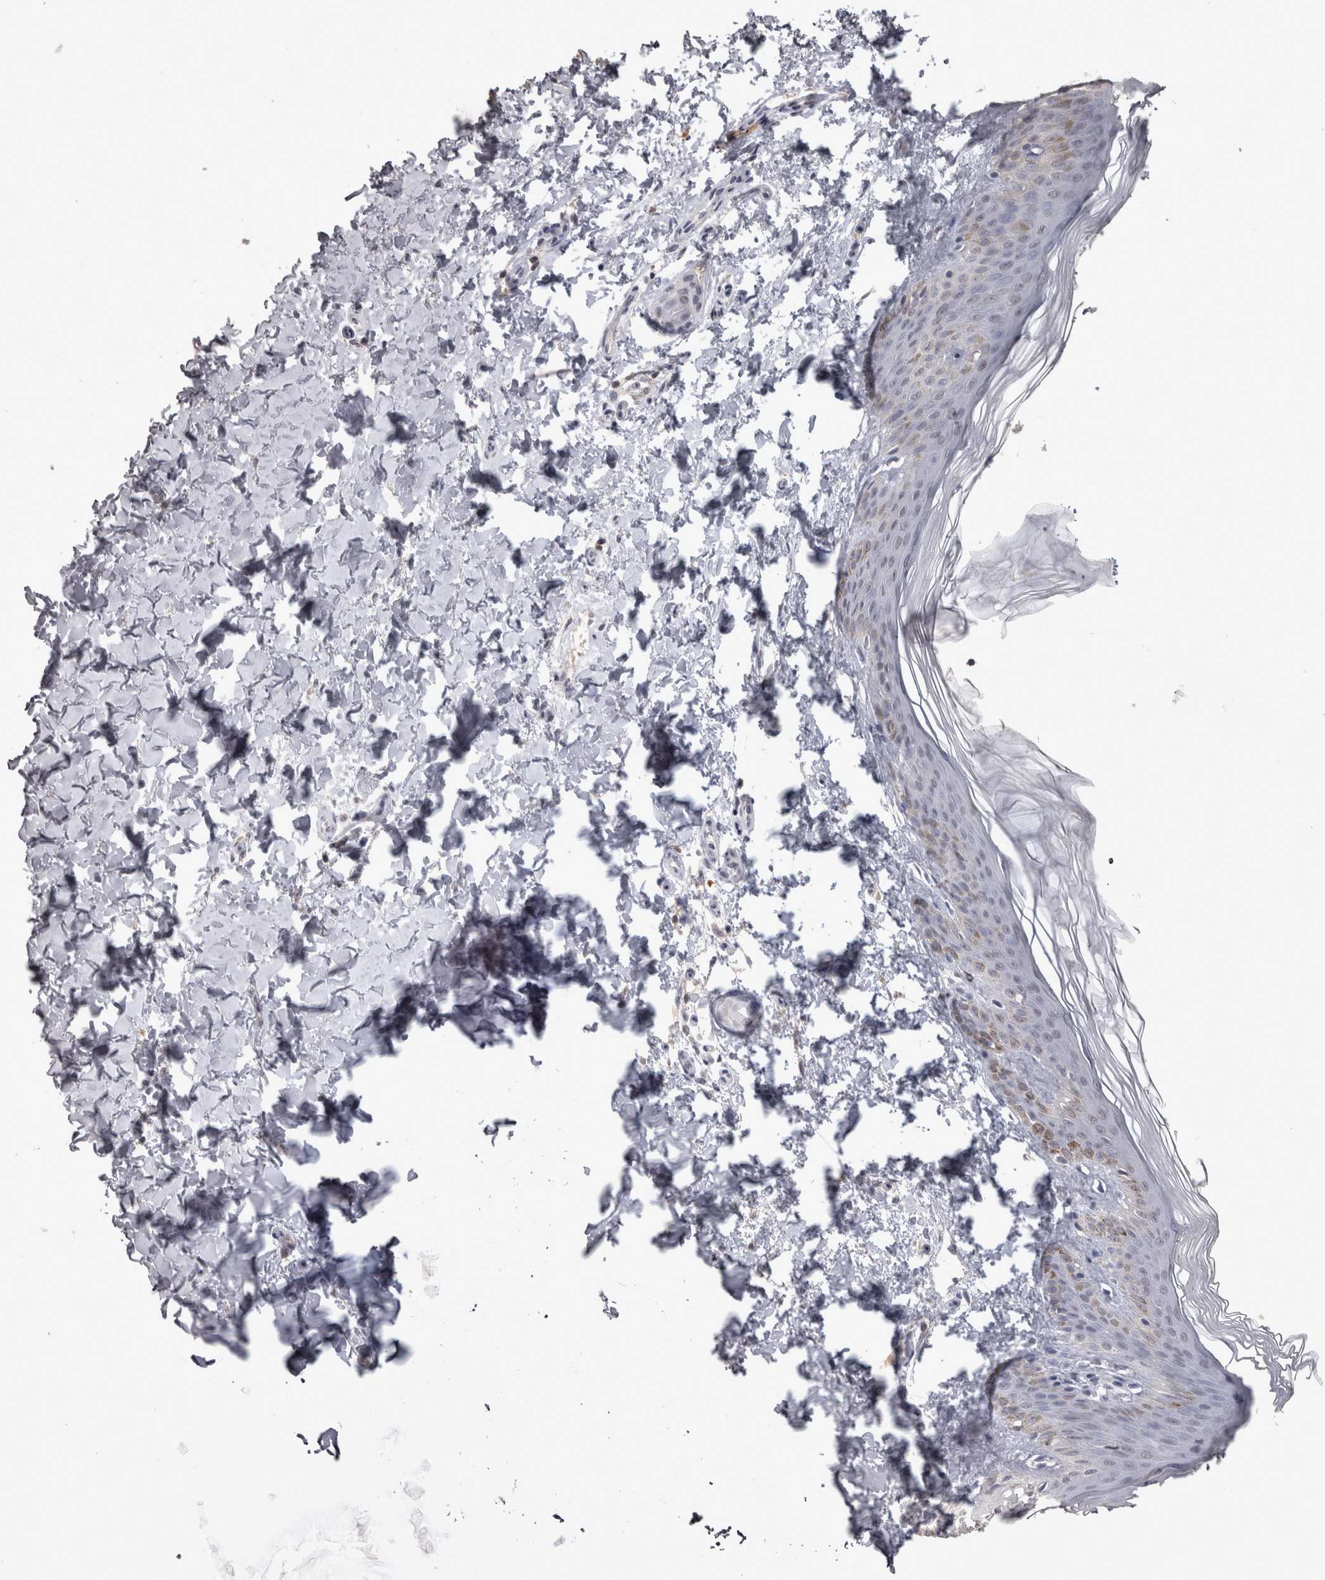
{"staining": {"intensity": "negative", "quantity": "none", "location": "none"}, "tissue": "skin", "cell_type": "Fibroblasts", "image_type": "normal", "snomed": [{"axis": "morphology", "description": "Normal tissue, NOS"}, {"axis": "morphology", "description": "Neoplasm, benign, NOS"}, {"axis": "topography", "description": "Skin"}, {"axis": "topography", "description": "Soft tissue"}], "caption": "Immunohistochemistry (IHC) of unremarkable skin shows no staining in fibroblasts.", "gene": "LAX1", "patient": {"sex": "male", "age": 26}}